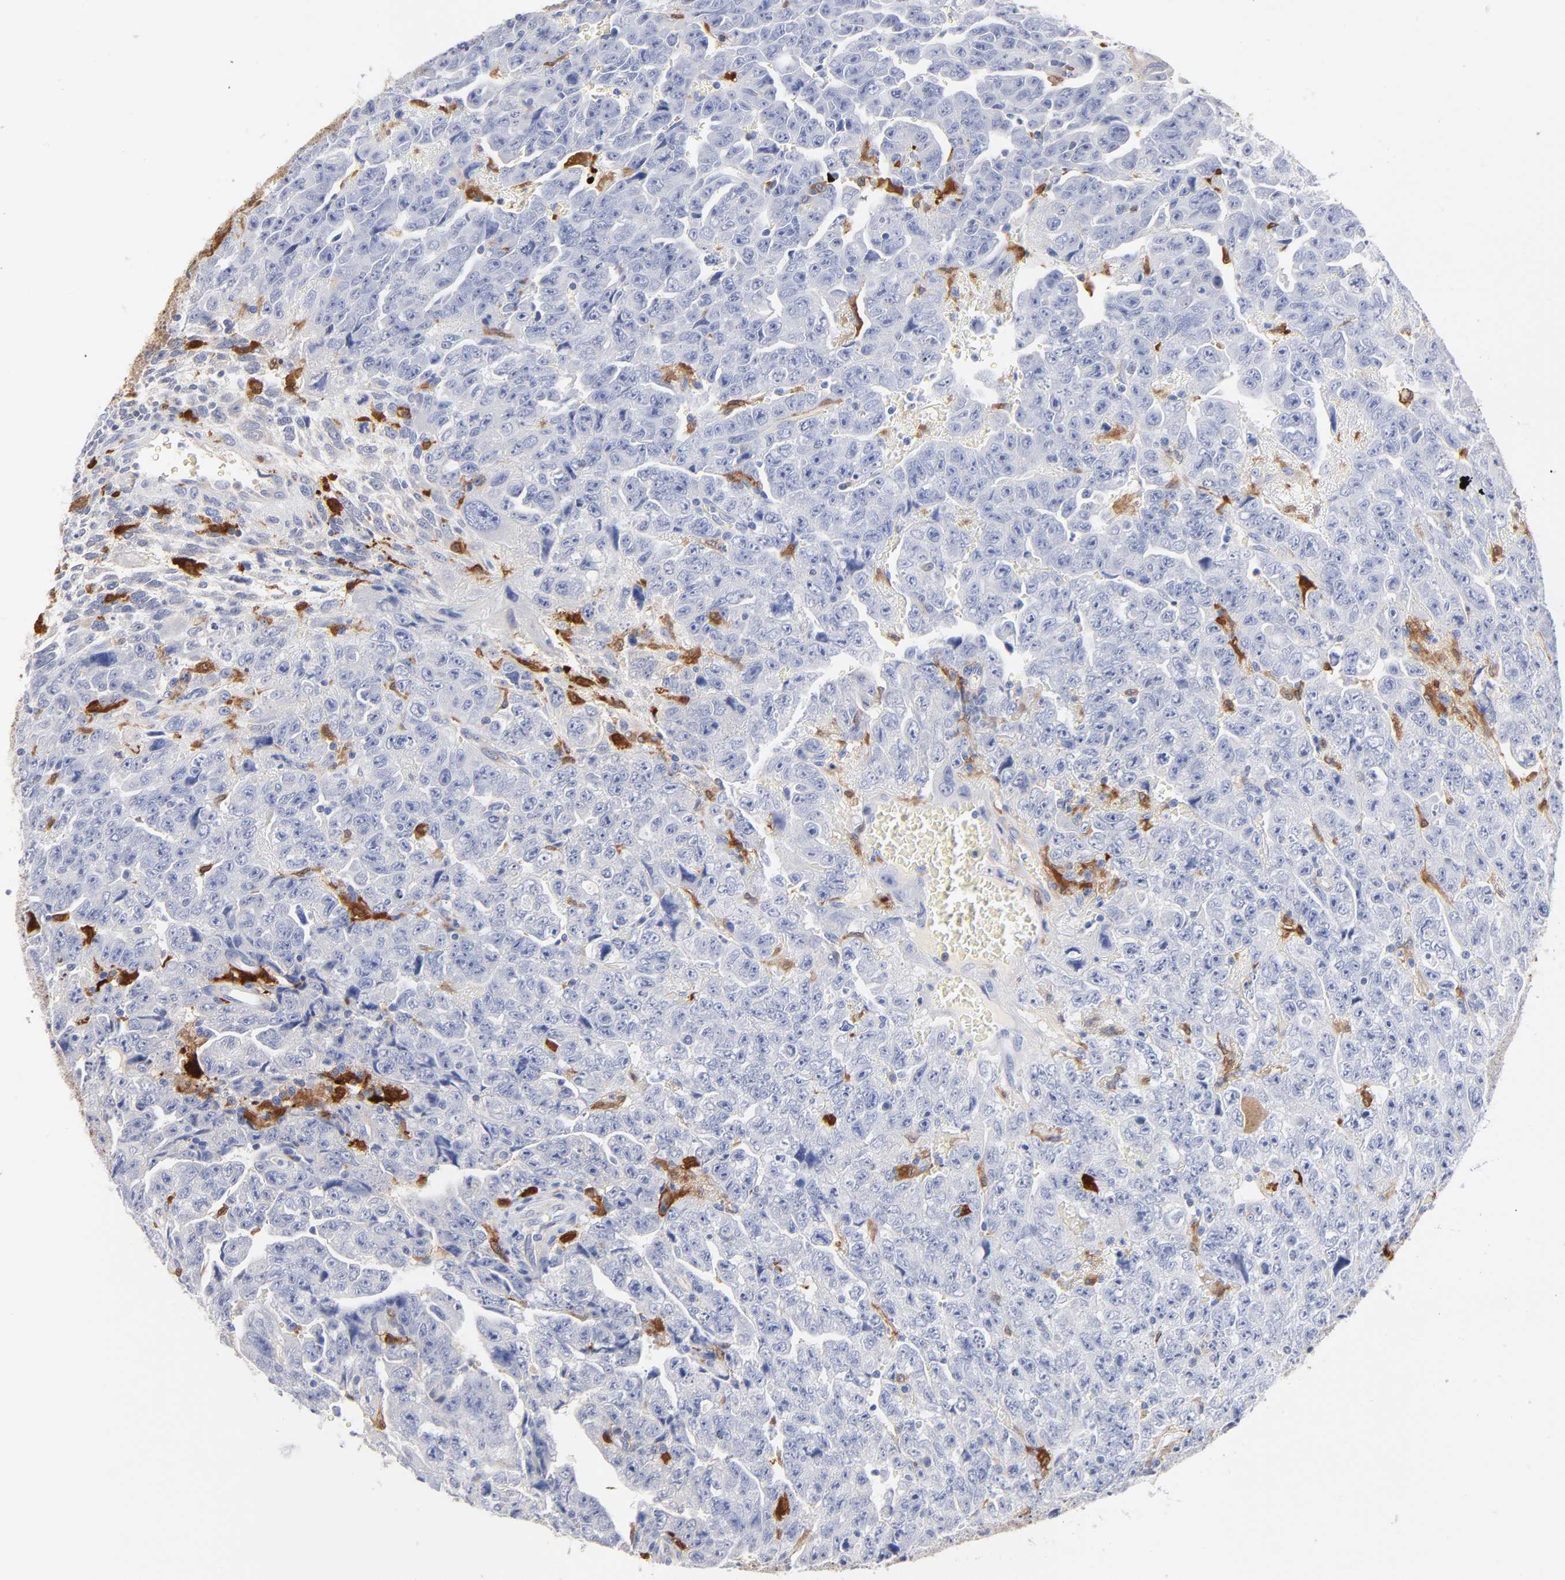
{"staining": {"intensity": "negative", "quantity": "none", "location": "none"}, "tissue": "testis cancer", "cell_type": "Tumor cells", "image_type": "cancer", "snomed": [{"axis": "morphology", "description": "Carcinoma, Embryonal, NOS"}, {"axis": "topography", "description": "Testis"}], "caption": "The histopathology image reveals no staining of tumor cells in testis cancer.", "gene": "IFIT2", "patient": {"sex": "male", "age": 28}}